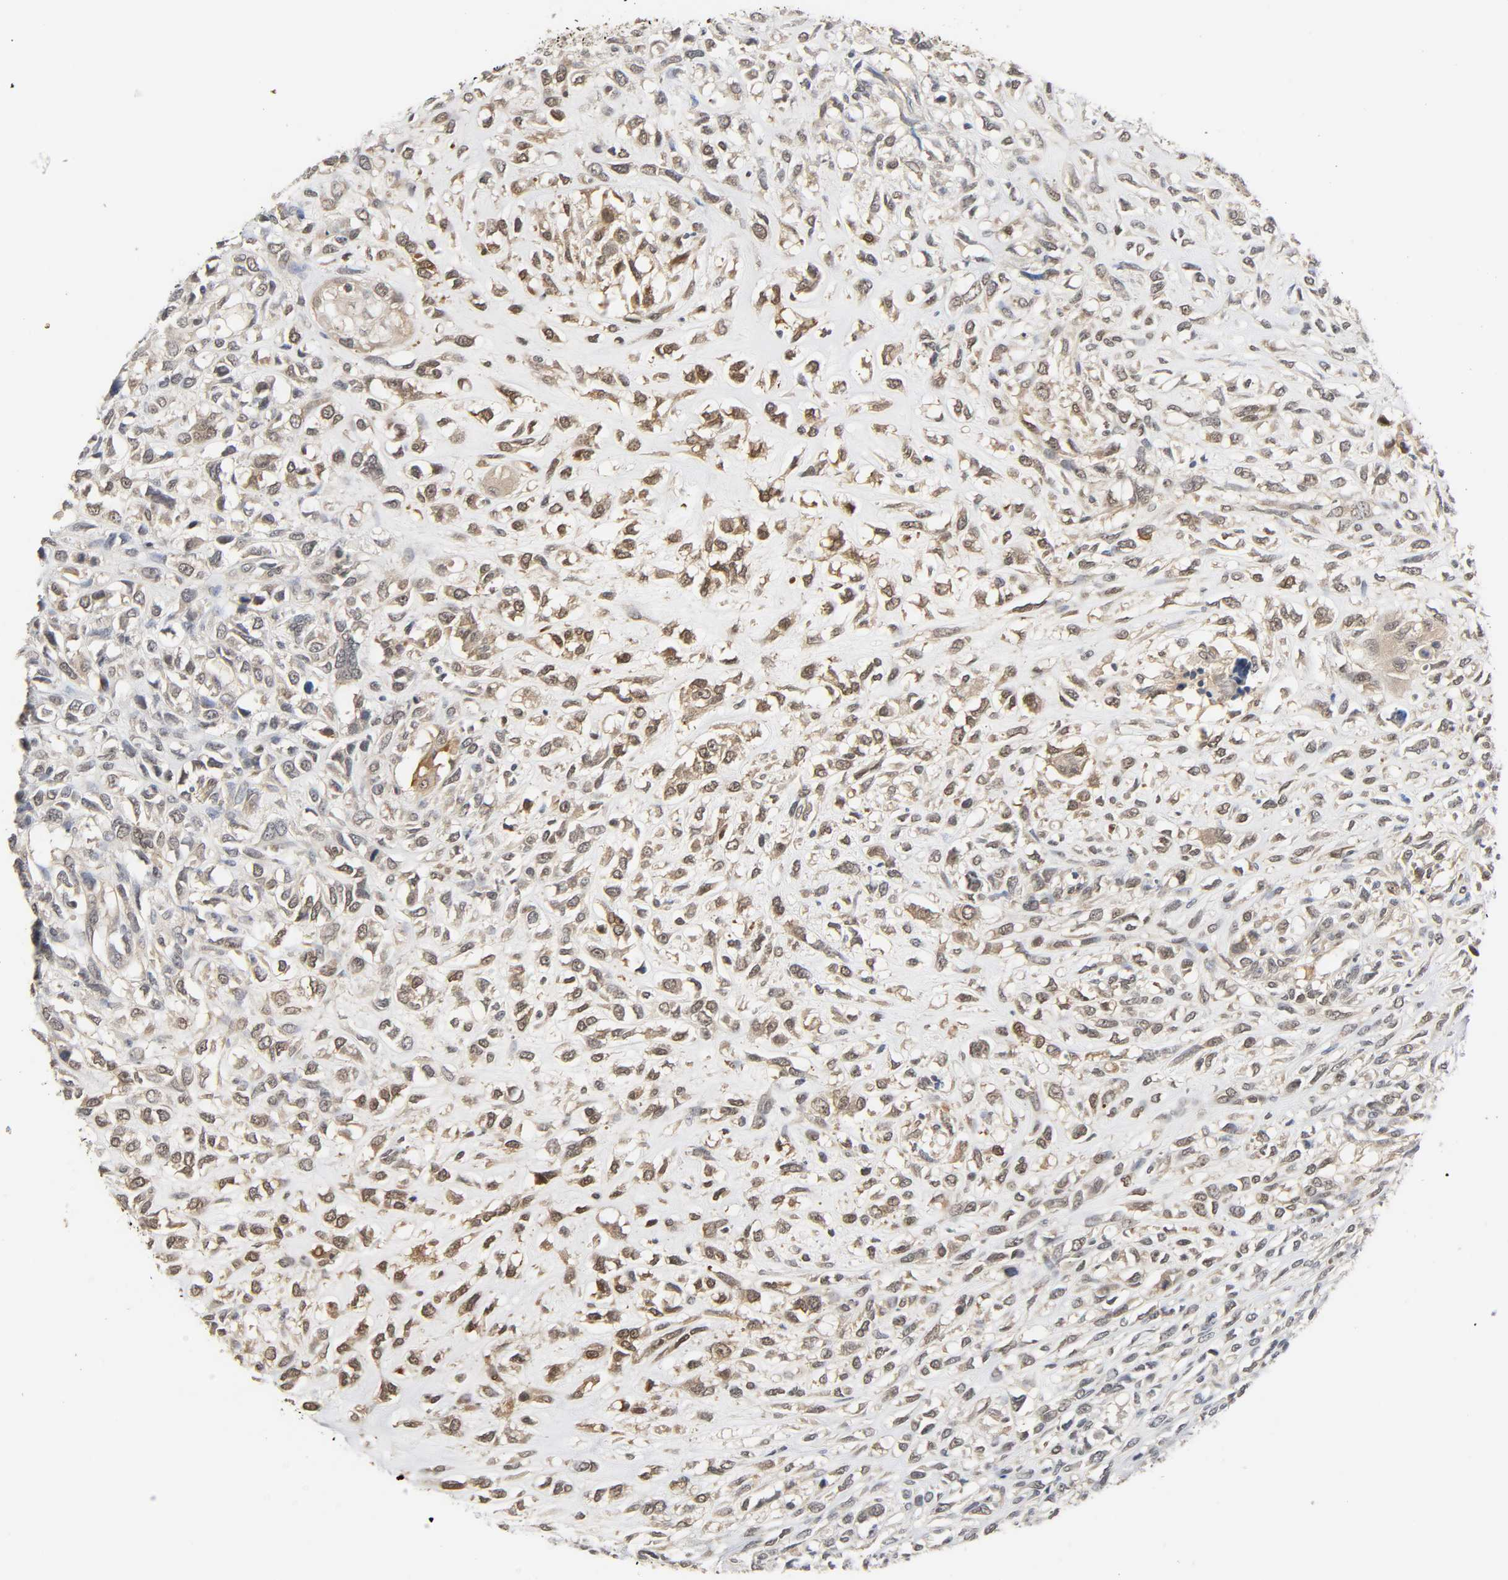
{"staining": {"intensity": "weak", "quantity": ">75%", "location": "cytoplasmic/membranous,nuclear"}, "tissue": "head and neck cancer", "cell_type": "Tumor cells", "image_type": "cancer", "snomed": [{"axis": "morphology", "description": "Necrosis, NOS"}, {"axis": "morphology", "description": "Neoplasm, malignant, NOS"}, {"axis": "topography", "description": "Salivary gland"}, {"axis": "topography", "description": "Head-Neck"}], "caption": "Head and neck neoplasm (malignant) tissue exhibits weak cytoplasmic/membranous and nuclear expression in approximately >75% of tumor cells The protein of interest is stained brown, and the nuclei are stained in blue (DAB IHC with brightfield microscopy, high magnification).", "gene": "MIF", "patient": {"sex": "male", "age": 43}}